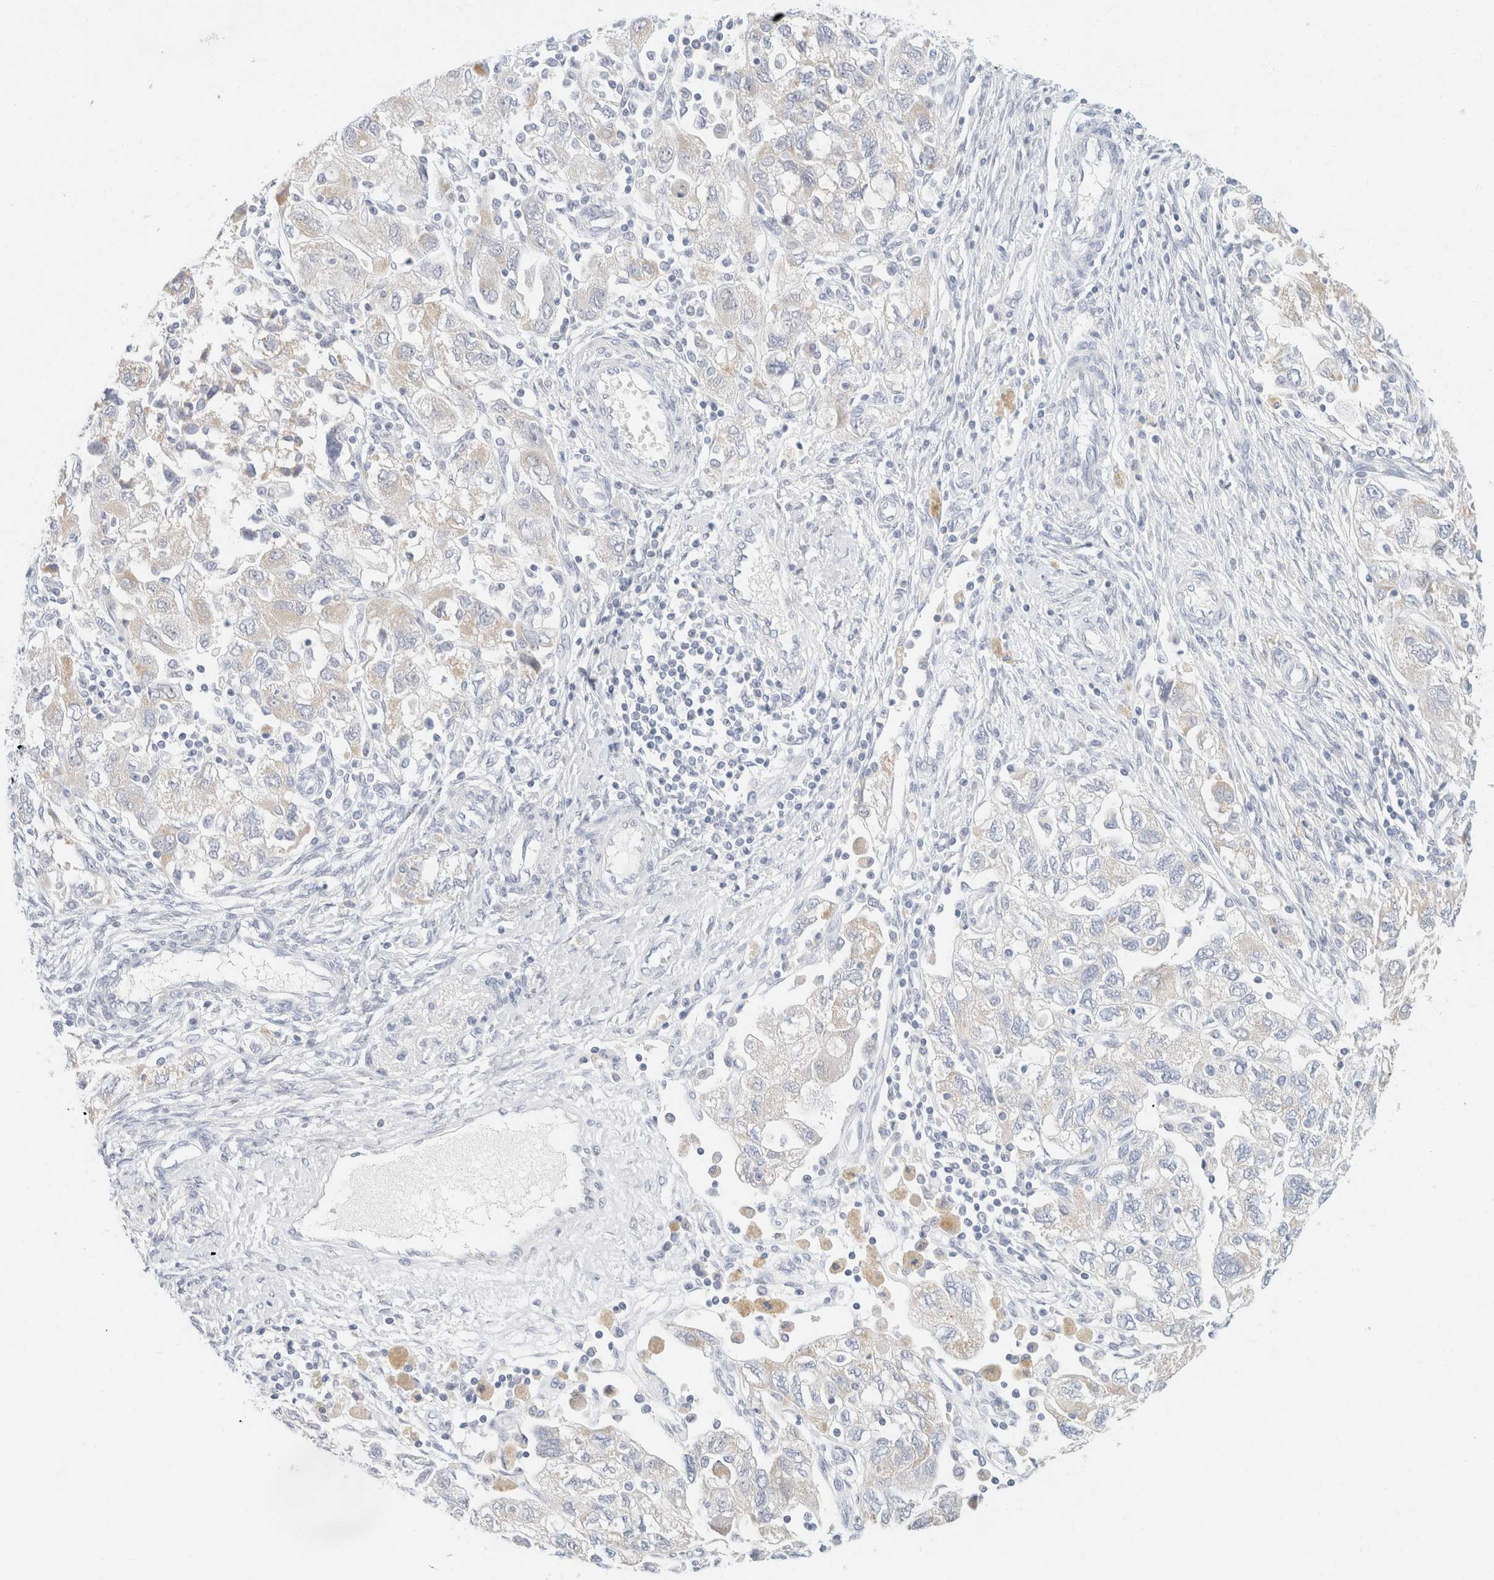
{"staining": {"intensity": "negative", "quantity": "none", "location": "none"}, "tissue": "ovarian cancer", "cell_type": "Tumor cells", "image_type": "cancer", "snomed": [{"axis": "morphology", "description": "Carcinoma, NOS"}, {"axis": "morphology", "description": "Cystadenocarcinoma, serous, NOS"}, {"axis": "topography", "description": "Ovary"}], "caption": "Human ovarian cancer stained for a protein using immunohistochemistry (IHC) reveals no expression in tumor cells.", "gene": "KRT20", "patient": {"sex": "female", "age": 69}}